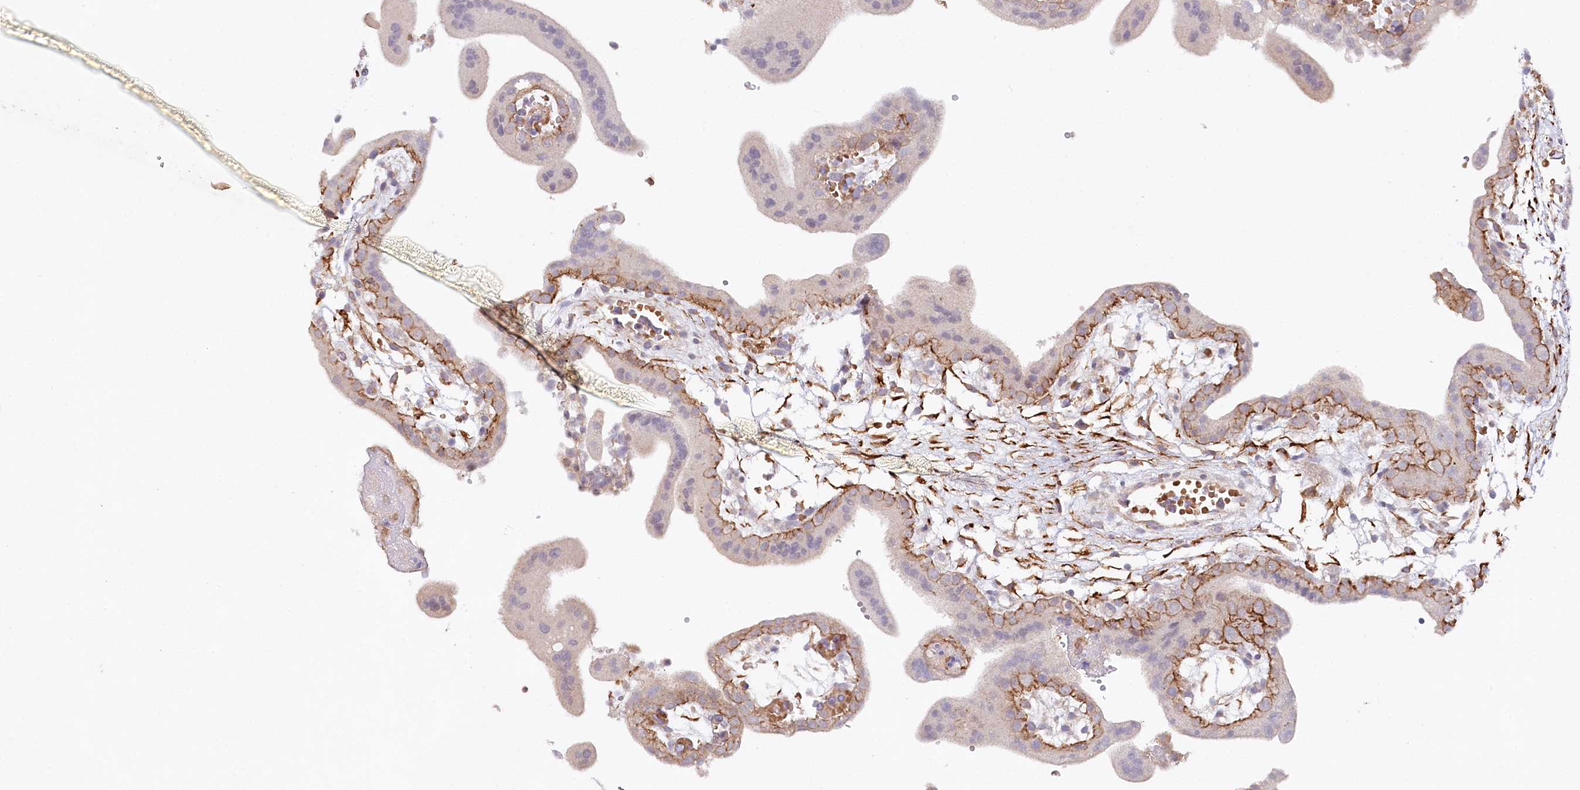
{"staining": {"intensity": "negative", "quantity": "none", "location": "none"}, "tissue": "placenta", "cell_type": "Decidual cells", "image_type": "normal", "snomed": [{"axis": "morphology", "description": "Normal tissue, NOS"}, {"axis": "topography", "description": "Placenta"}], "caption": "Immunohistochemical staining of unremarkable human placenta reveals no significant expression in decidual cells. Nuclei are stained in blue.", "gene": "ALDH3B1", "patient": {"sex": "female", "age": 18}}